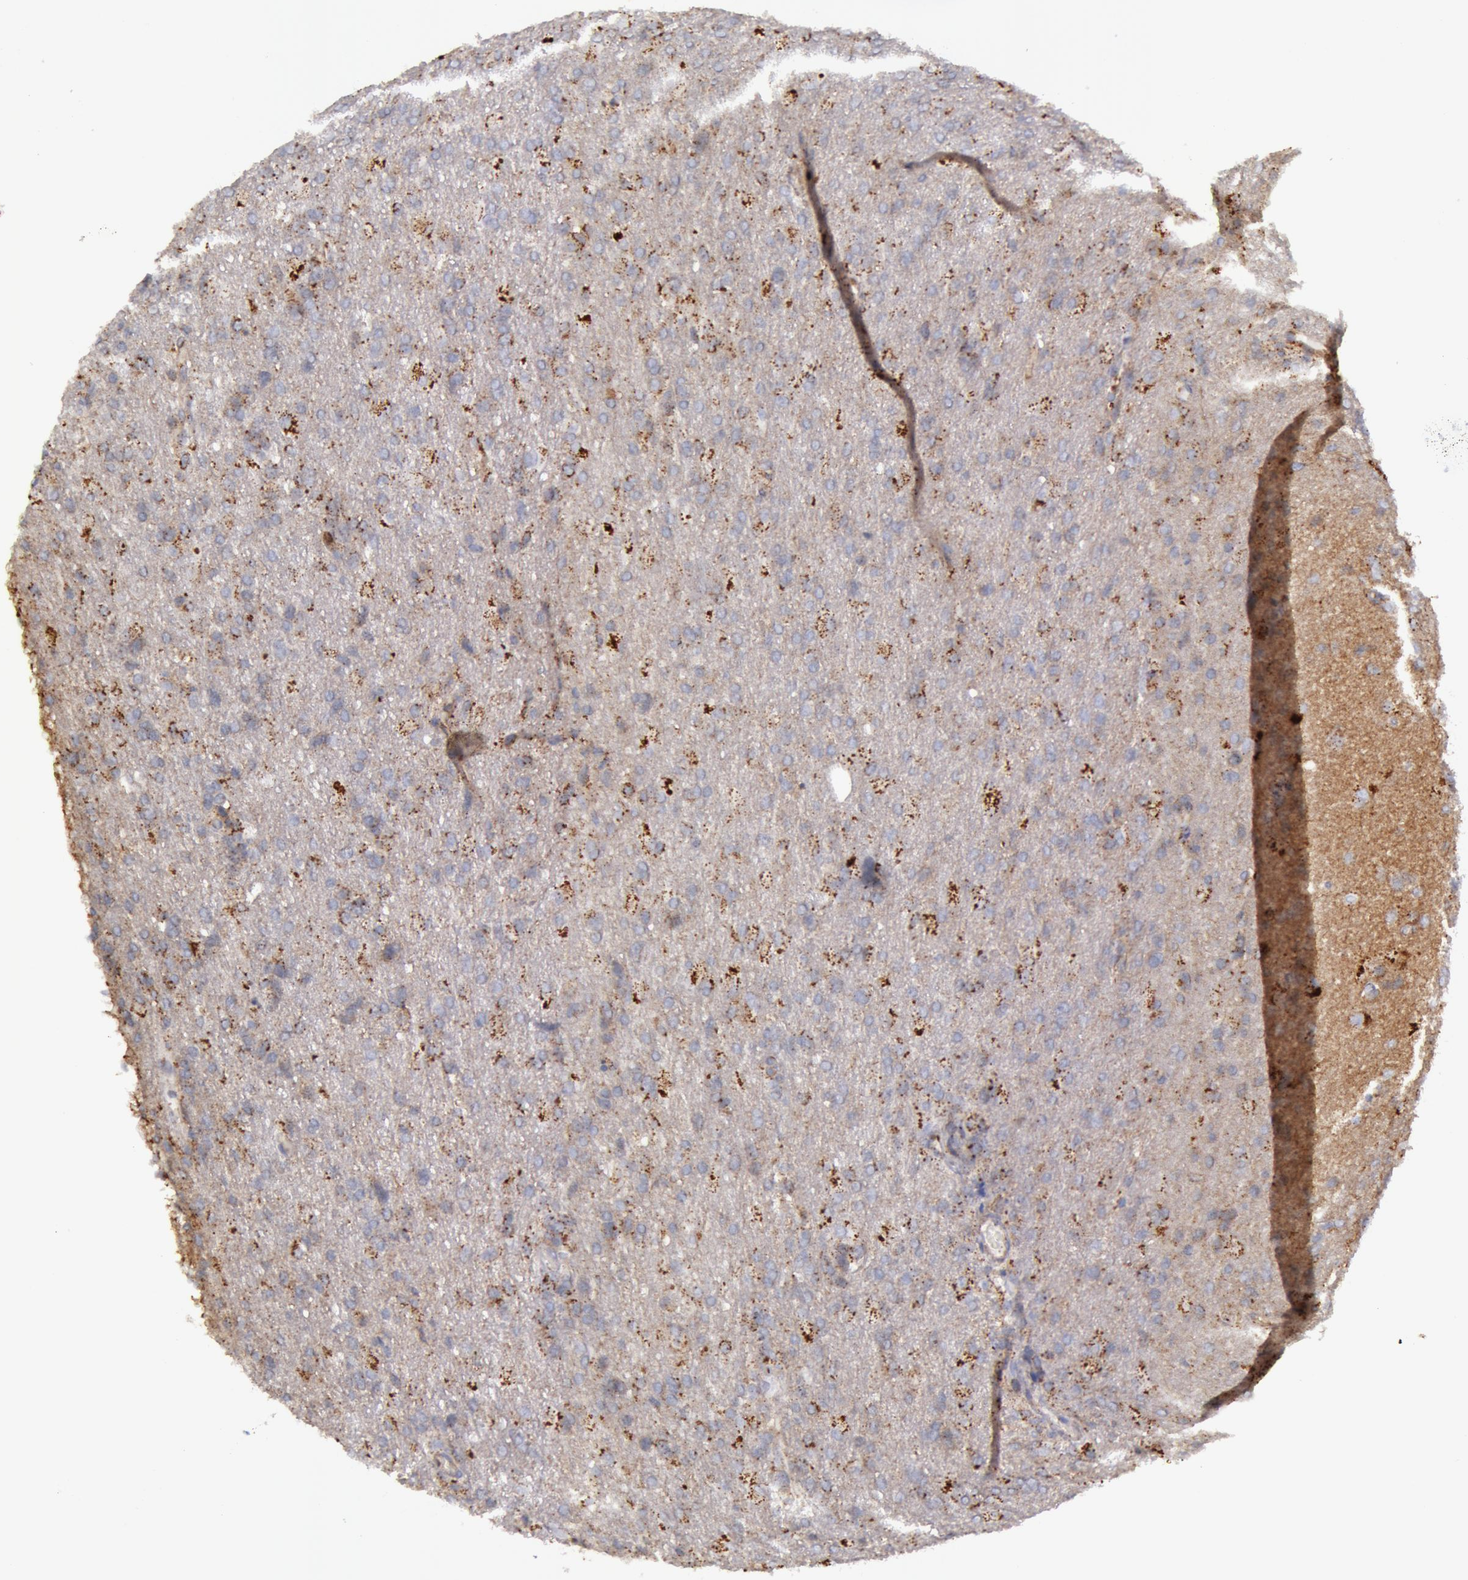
{"staining": {"intensity": "moderate", "quantity": "25%-75%", "location": "cytoplasmic/membranous"}, "tissue": "glioma", "cell_type": "Tumor cells", "image_type": "cancer", "snomed": [{"axis": "morphology", "description": "Glioma, malignant, High grade"}, {"axis": "topography", "description": "Brain"}], "caption": "Malignant glioma (high-grade) was stained to show a protein in brown. There is medium levels of moderate cytoplasmic/membranous staining in approximately 25%-75% of tumor cells. Ihc stains the protein of interest in brown and the nuclei are stained blue.", "gene": "FLOT2", "patient": {"sex": "male", "age": 68}}